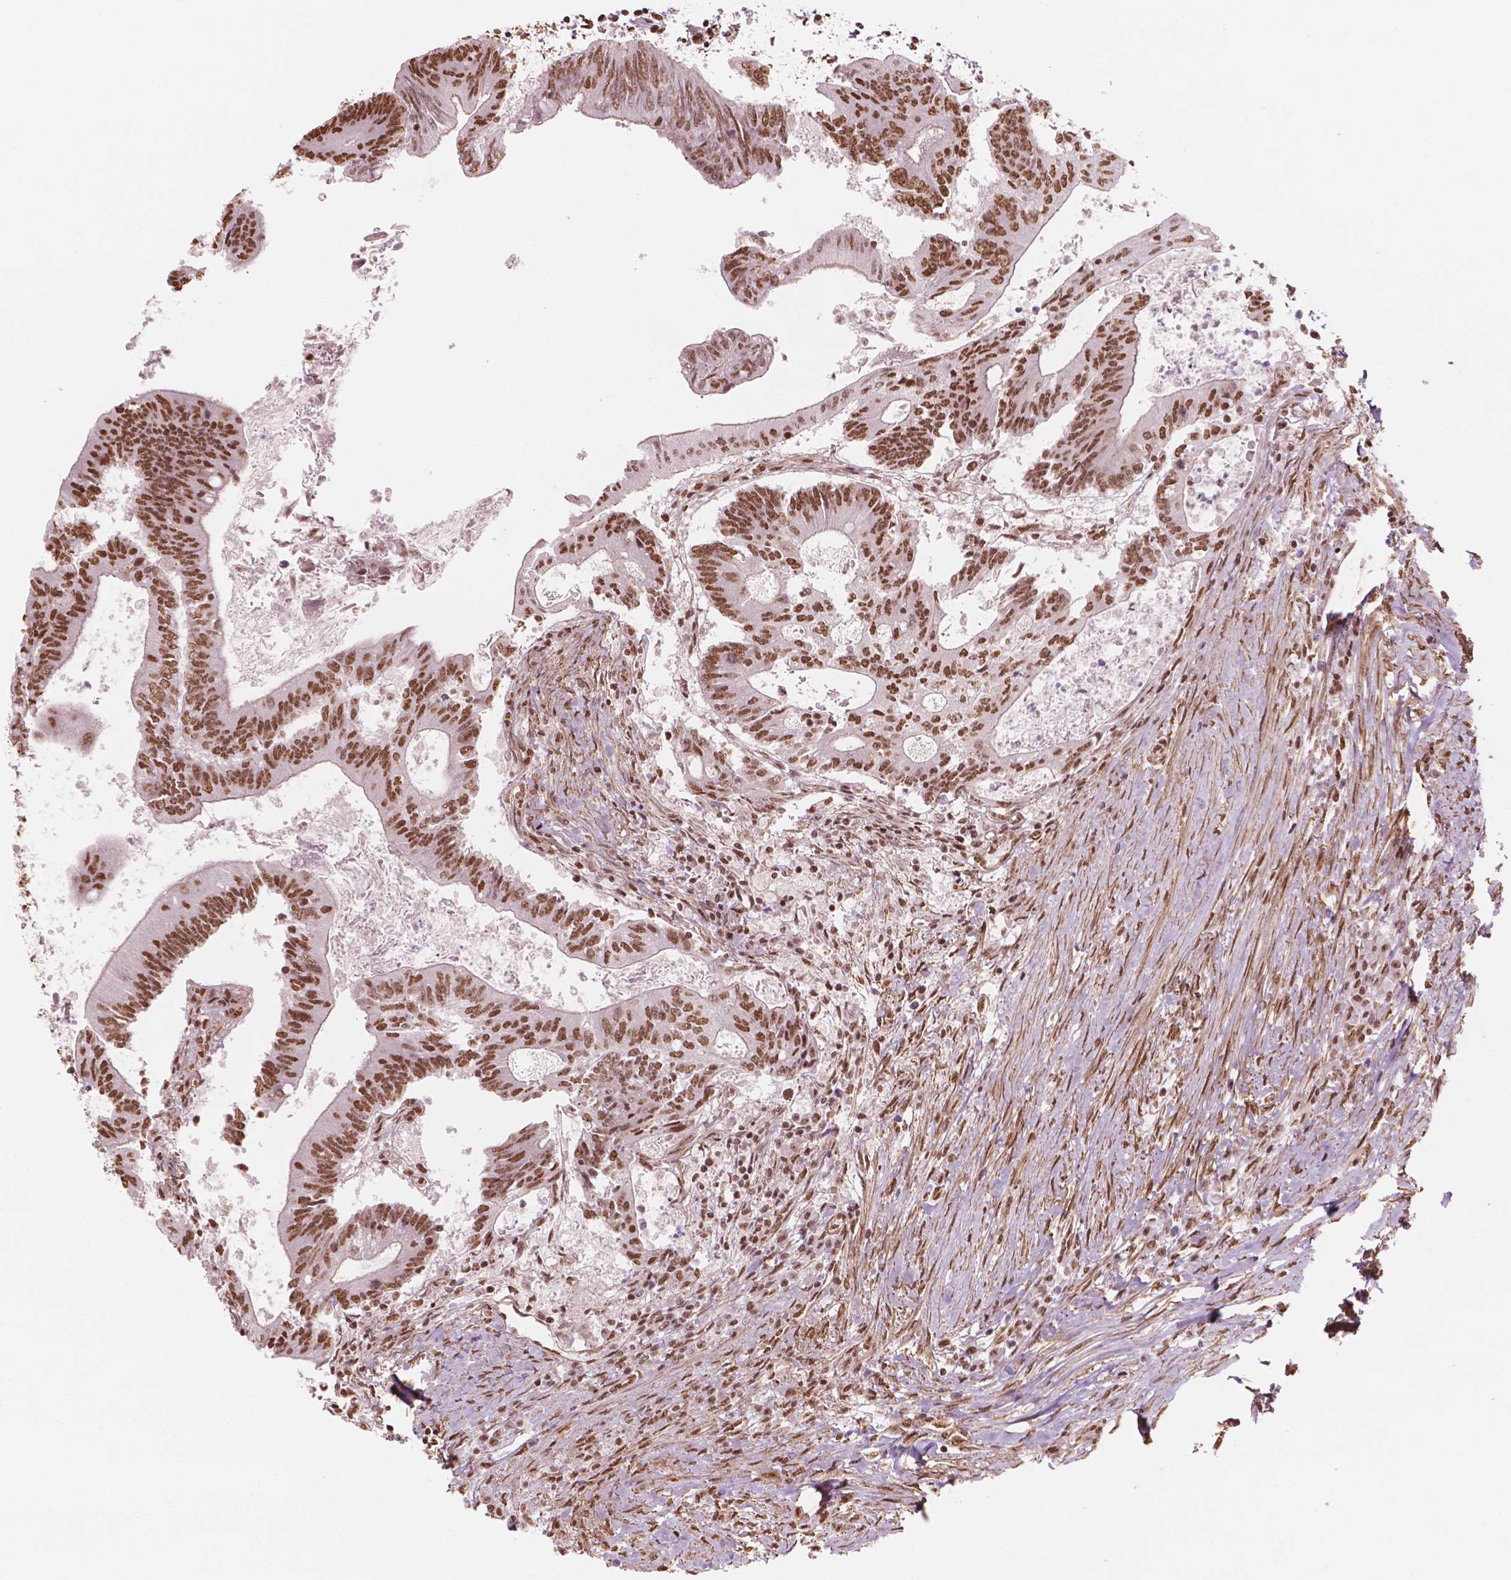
{"staining": {"intensity": "moderate", "quantity": ">75%", "location": "nuclear"}, "tissue": "colorectal cancer", "cell_type": "Tumor cells", "image_type": "cancer", "snomed": [{"axis": "morphology", "description": "Adenocarcinoma, NOS"}, {"axis": "topography", "description": "Colon"}], "caption": "A histopathology image of colorectal adenocarcinoma stained for a protein exhibits moderate nuclear brown staining in tumor cells.", "gene": "GTF3C5", "patient": {"sex": "female", "age": 70}}